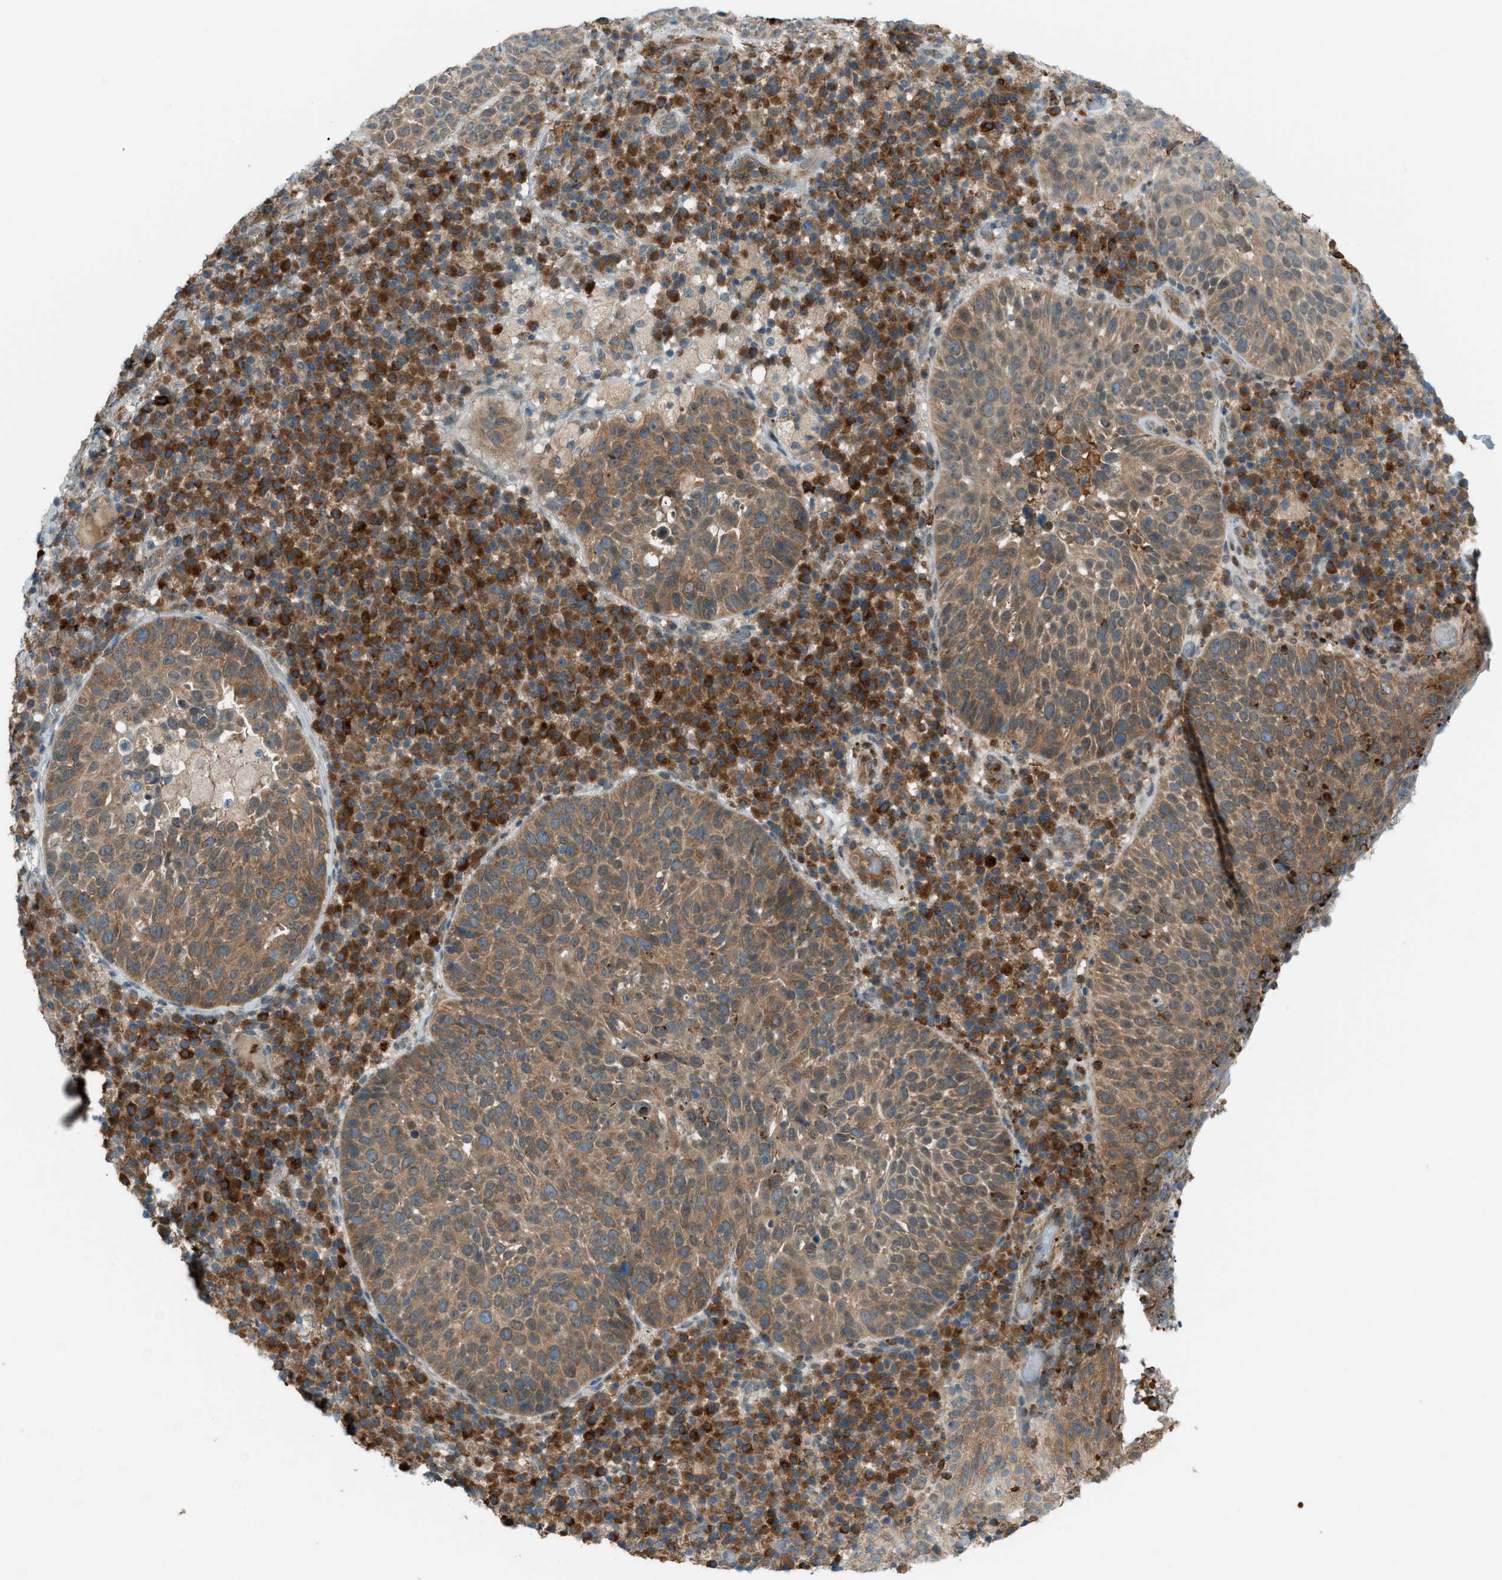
{"staining": {"intensity": "moderate", "quantity": ">75%", "location": "cytoplasmic/membranous"}, "tissue": "skin cancer", "cell_type": "Tumor cells", "image_type": "cancer", "snomed": [{"axis": "morphology", "description": "Squamous cell carcinoma in situ, NOS"}, {"axis": "morphology", "description": "Squamous cell carcinoma, NOS"}, {"axis": "topography", "description": "Skin"}], "caption": "IHC staining of skin squamous cell carcinoma in situ, which displays medium levels of moderate cytoplasmic/membranous positivity in approximately >75% of tumor cells indicating moderate cytoplasmic/membranous protein staining. The staining was performed using DAB (brown) for protein detection and nuclei were counterstained in hematoxylin (blue).", "gene": "DYRK1A", "patient": {"sex": "male", "age": 93}}